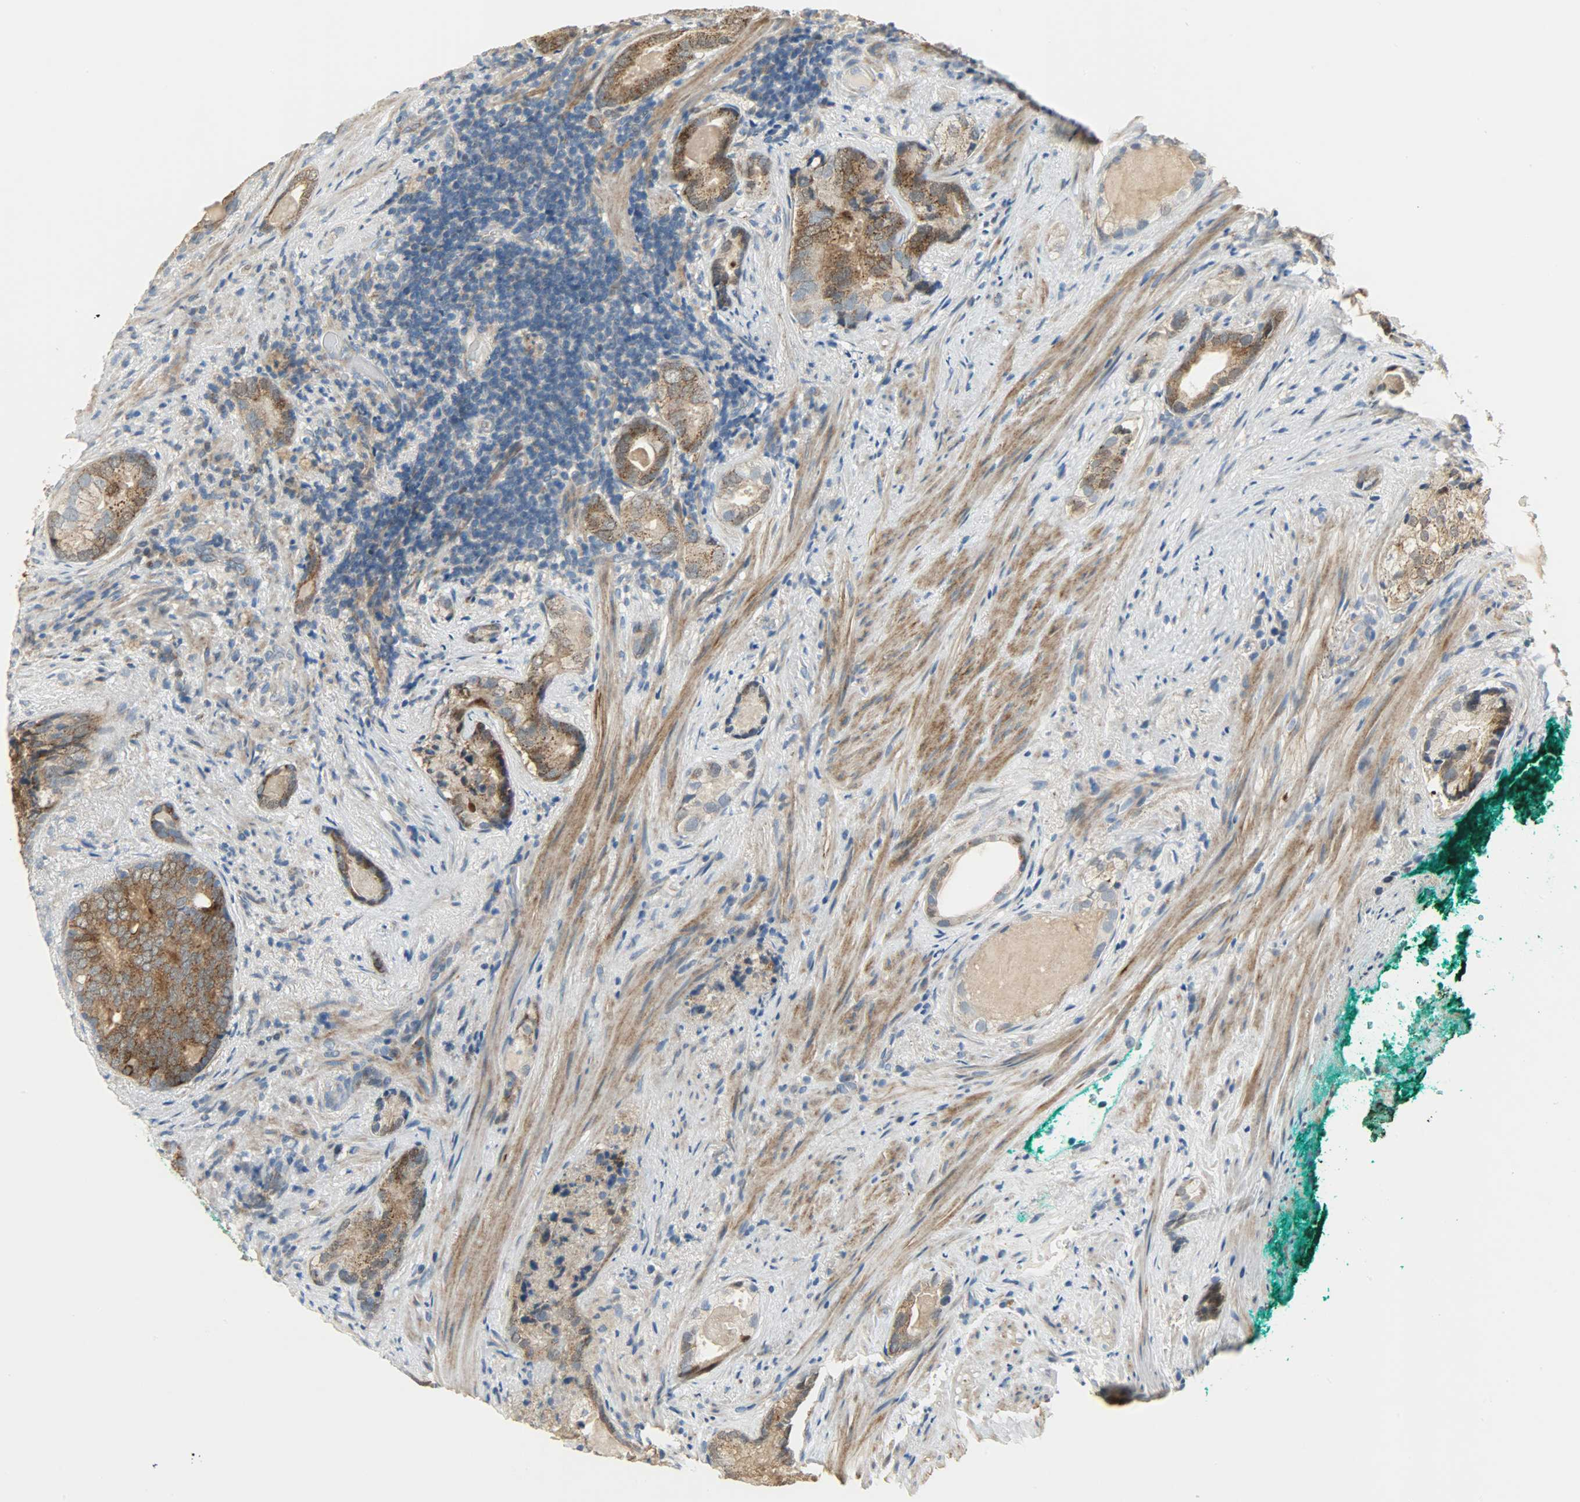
{"staining": {"intensity": "moderate", "quantity": ">75%", "location": "cytoplasmic/membranous"}, "tissue": "prostate cancer", "cell_type": "Tumor cells", "image_type": "cancer", "snomed": [{"axis": "morphology", "description": "Adenocarcinoma, High grade"}, {"axis": "topography", "description": "Prostate"}], "caption": "The image exhibits staining of prostate high-grade adenocarcinoma, revealing moderate cytoplasmic/membranous protein expression (brown color) within tumor cells.", "gene": "PPP1R1B", "patient": {"sex": "male", "age": 66}}